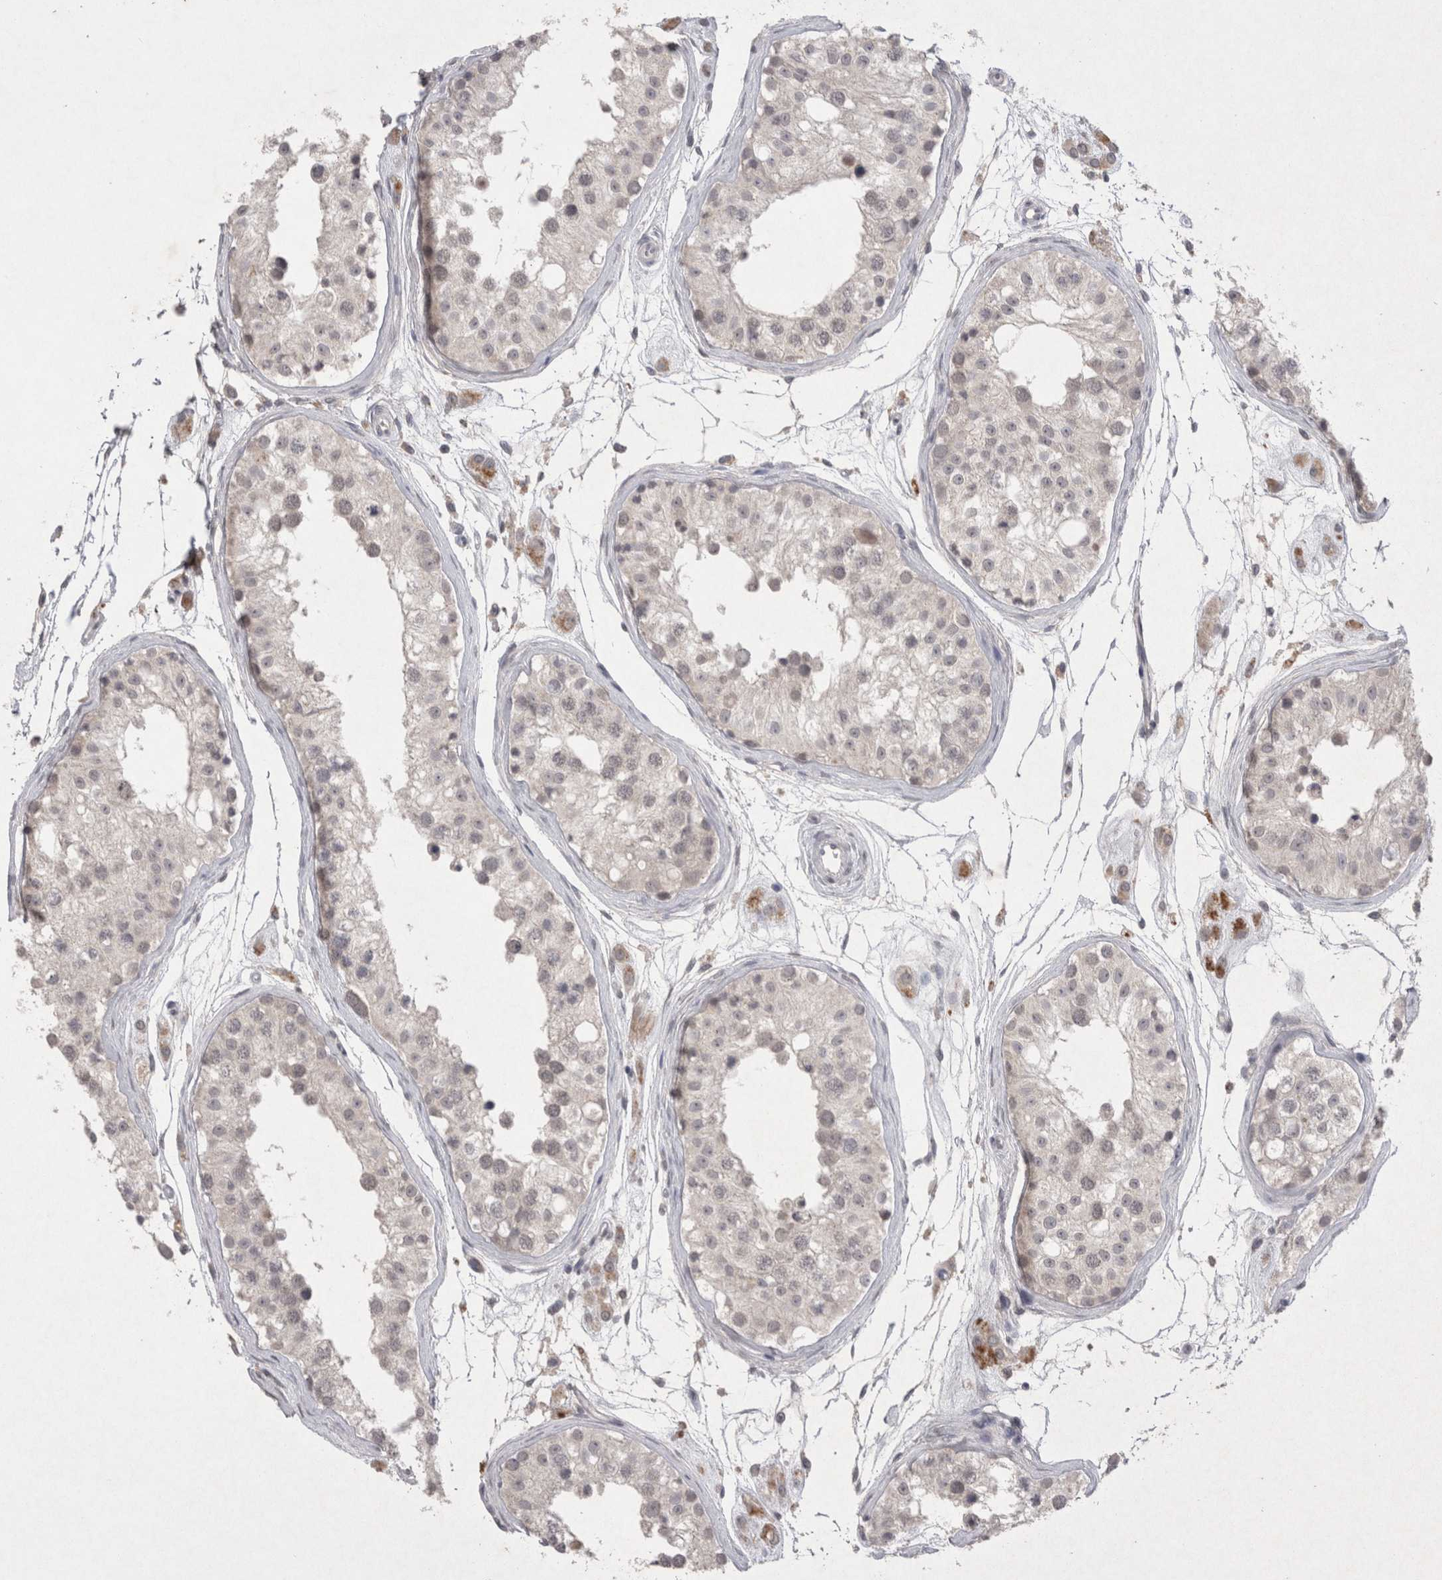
{"staining": {"intensity": "negative", "quantity": "none", "location": "none"}, "tissue": "testis", "cell_type": "Cells in seminiferous ducts", "image_type": "normal", "snomed": [{"axis": "morphology", "description": "Normal tissue, NOS"}, {"axis": "morphology", "description": "Adenocarcinoma, metastatic, NOS"}, {"axis": "topography", "description": "Testis"}], "caption": "Immunohistochemistry (IHC) of benign human testis reveals no positivity in cells in seminiferous ducts. Nuclei are stained in blue.", "gene": "LYVE1", "patient": {"sex": "male", "age": 26}}